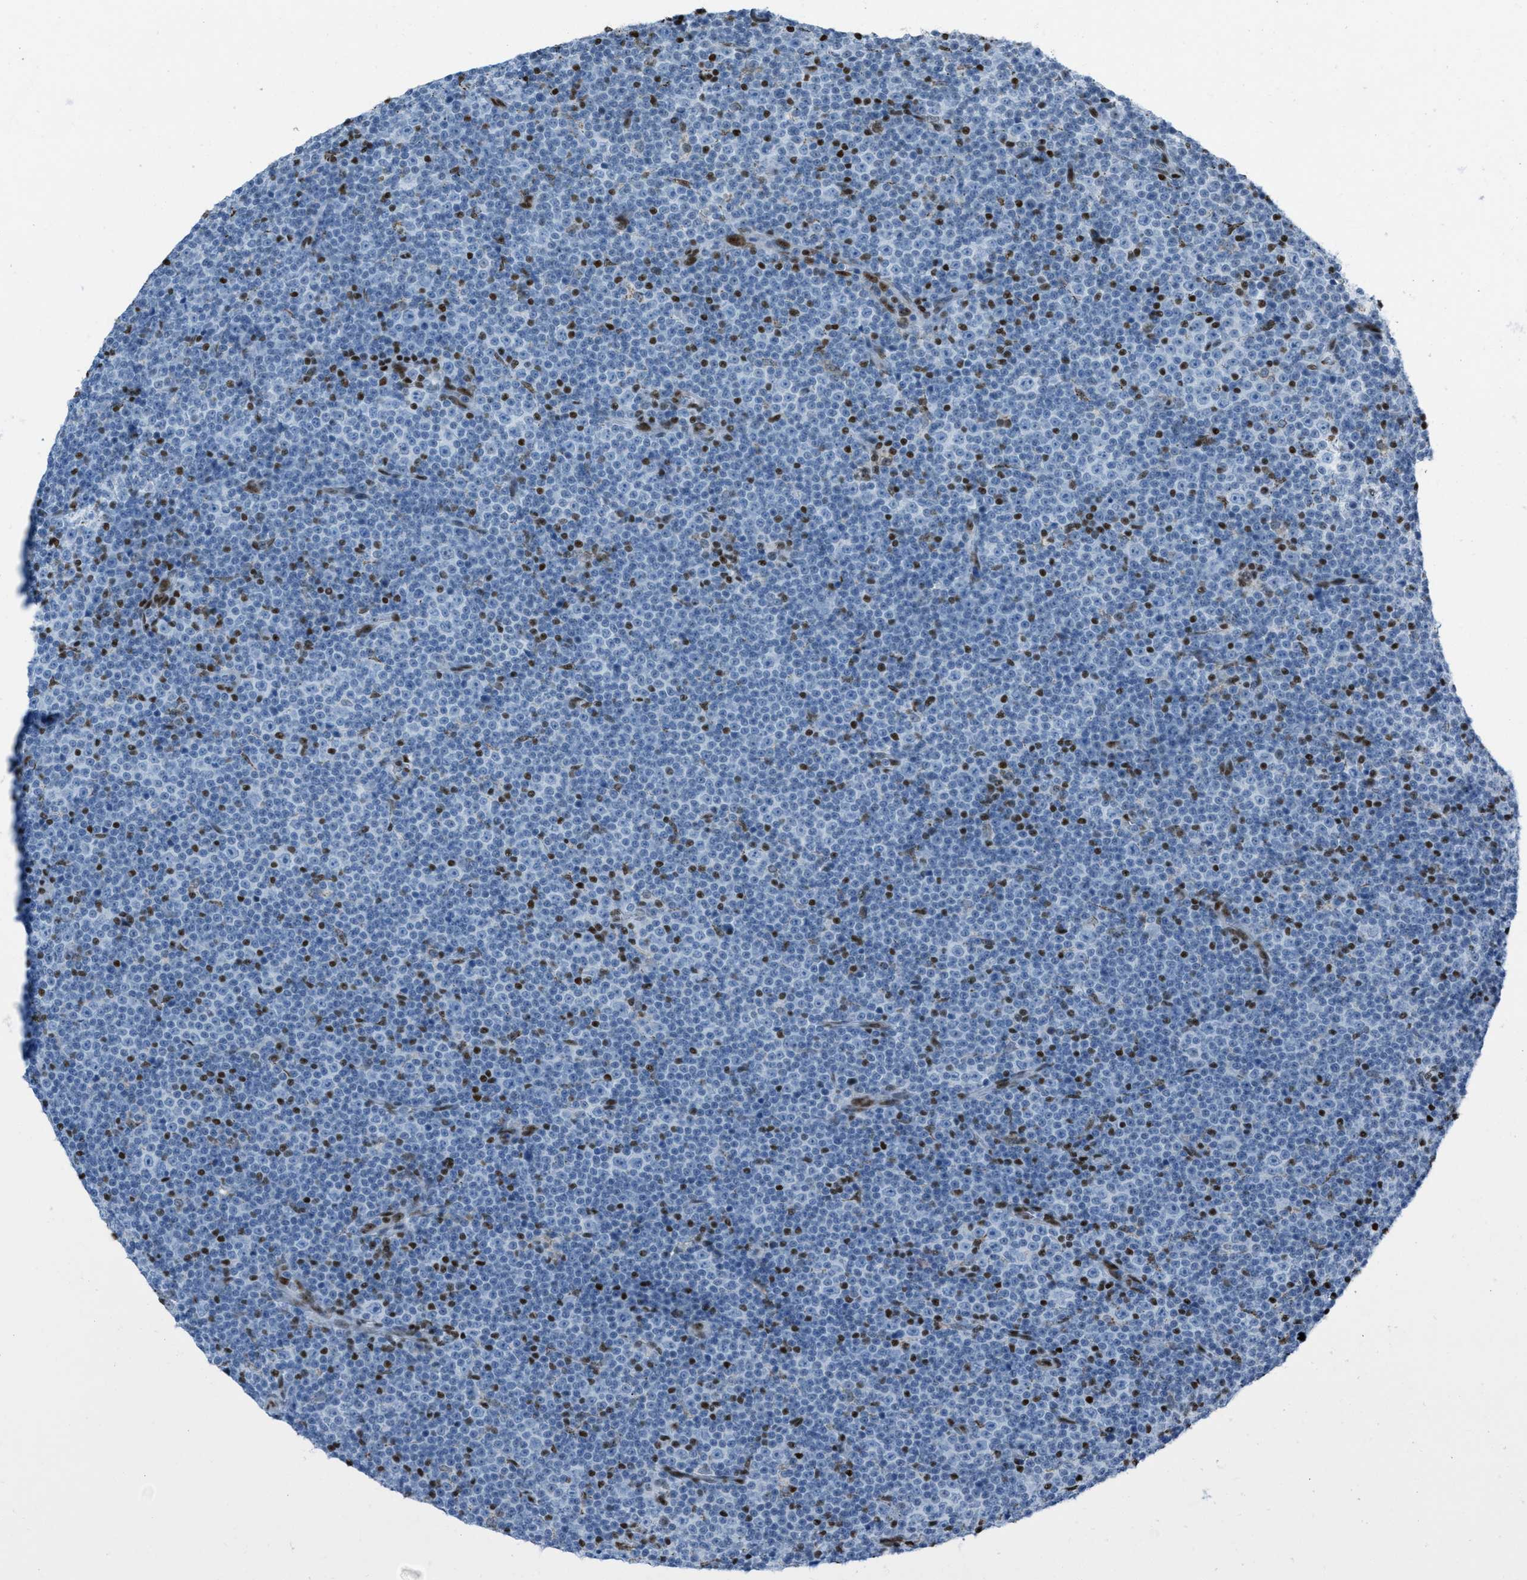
{"staining": {"intensity": "negative", "quantity": "none", "location": "none"}, "tissue": "lymphoma", "cell_type": "Tumor cells", "image_type": "cancer", "snomed": [{"axis": "morphology", "description": "Malignant lymphoma, non-Hodgkin's type, Low grade"}, {"axis": "topography", "description": "Lymph node"}], "caption": "Human lymphoma stained for a protein using immunohistochemistry displays no positivity in tumor cells.", "gene": "SLFN5", "patient": {"sex": "female", "age": 67}}